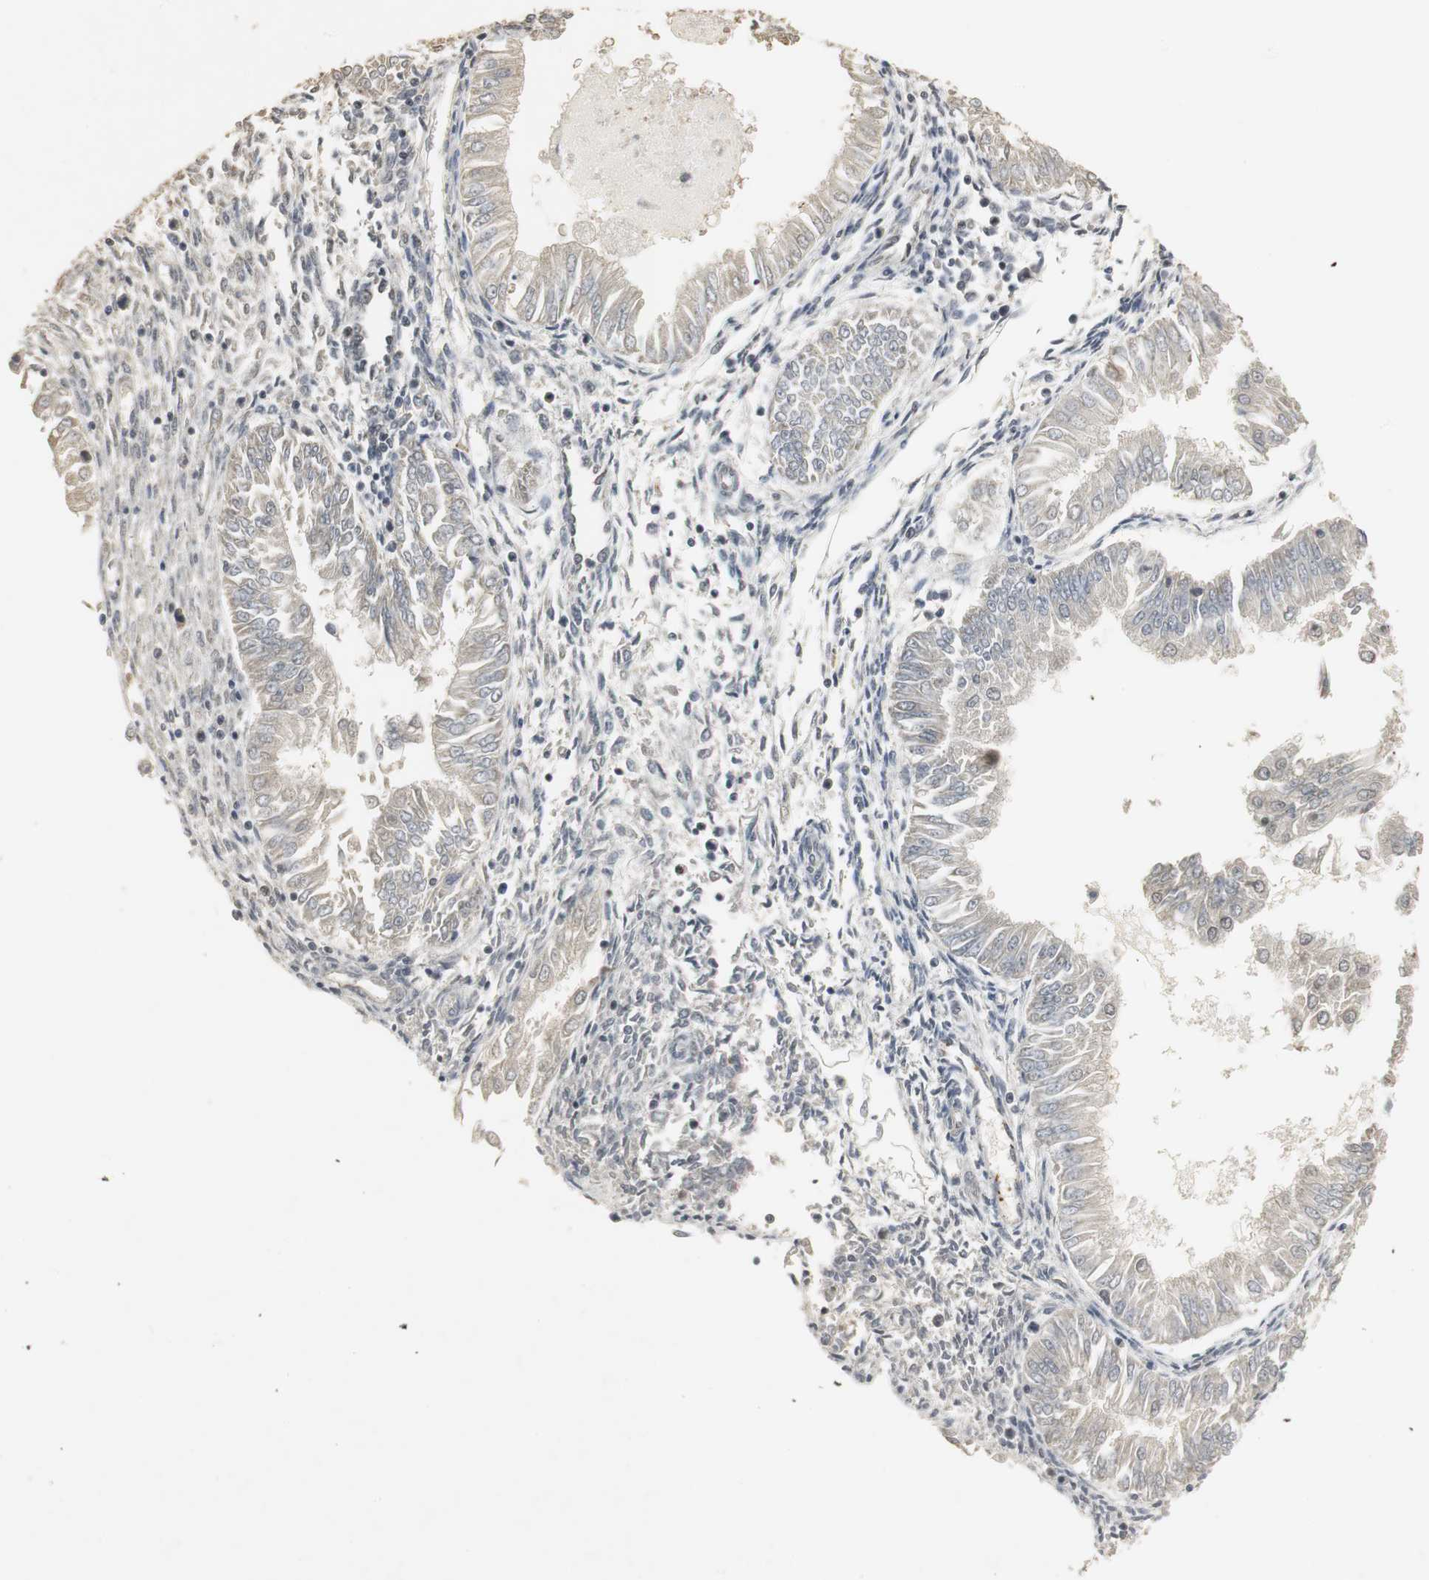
{"staining": {"intensity": "weak", "quantity": "25%-75%", "location": "cytoplasmic/membranous"}, "tissue": "endometrial cancer", "cell_type": "Tumor cells", "image_type": "cancer", "snomed": [{"axis": "morphology", "description": "Adenocarcinoma, NOS"}, {"axis": "topography", "description": "Endometrium"}], "caption": "There is low levels of weak cytoplasmic/membranous positivity in tumor cells of endometrial cancer (adenocarcinoma), as demonstrated by immunohistochemical staining (brown color).", "gene": "ELOA", "patient": {"sex": "female", "age": 53}}